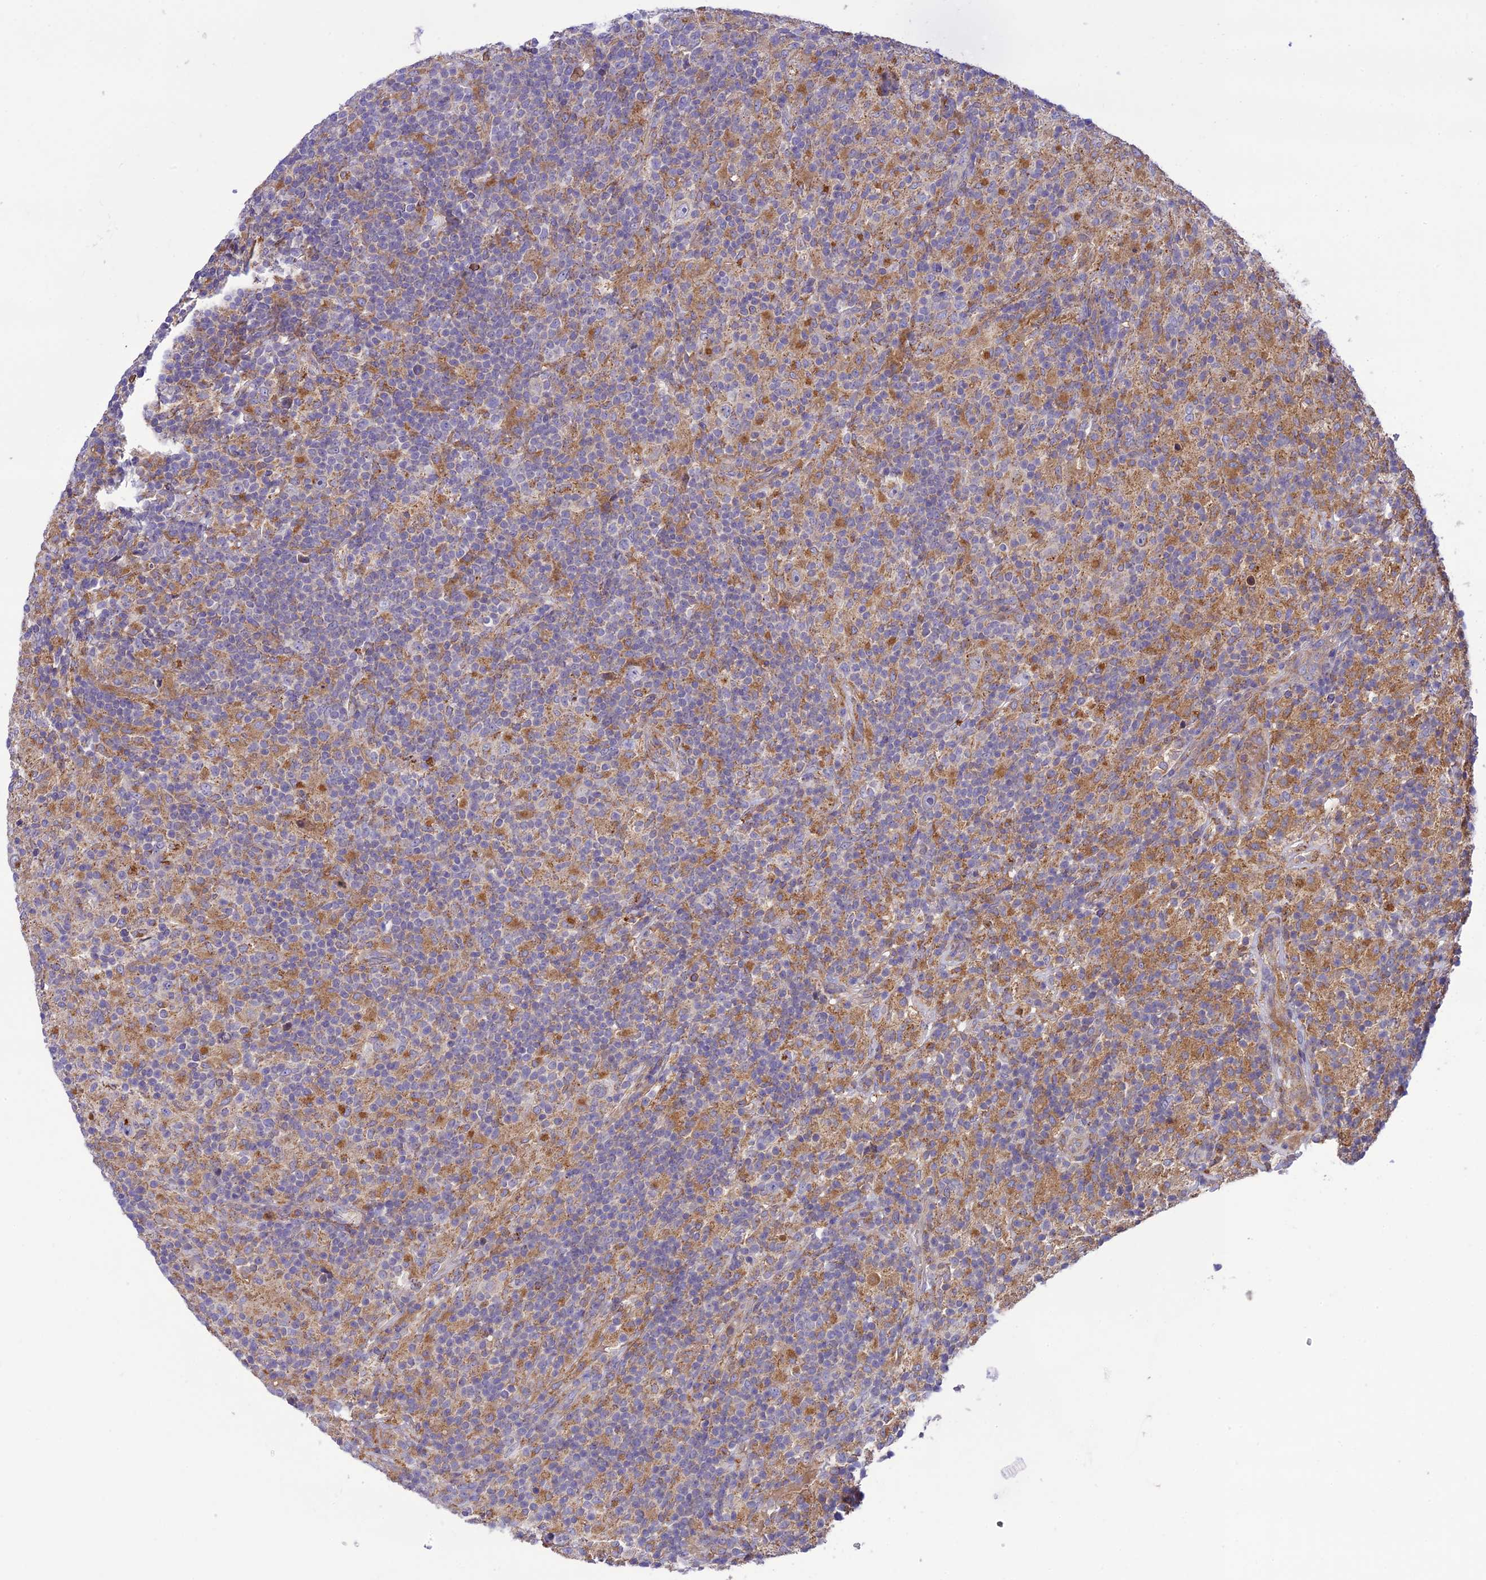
{"staining": {"intensity": "weak", "quantity": "25%-75%", "location": "cytoplasmic/membranous"}, "tissue": "lymphoma", "cell_type": "Tumor cells", "image_type": "cancer", "snomed": [{"axis": "morphology", "description": "Hodgkin's disease, NOS"}, {"axis": "topography", "description": "Lymph node"}], "caption": "A histopathology image showing weak cytoplasmic/membranous positivity in approximately 25%-75% of tumor cells in Hodgkin's disease, as visualized by brown immunohistochemical staining.", "gene": "JMY", "patient": {"sex": "male", "age": 70}}